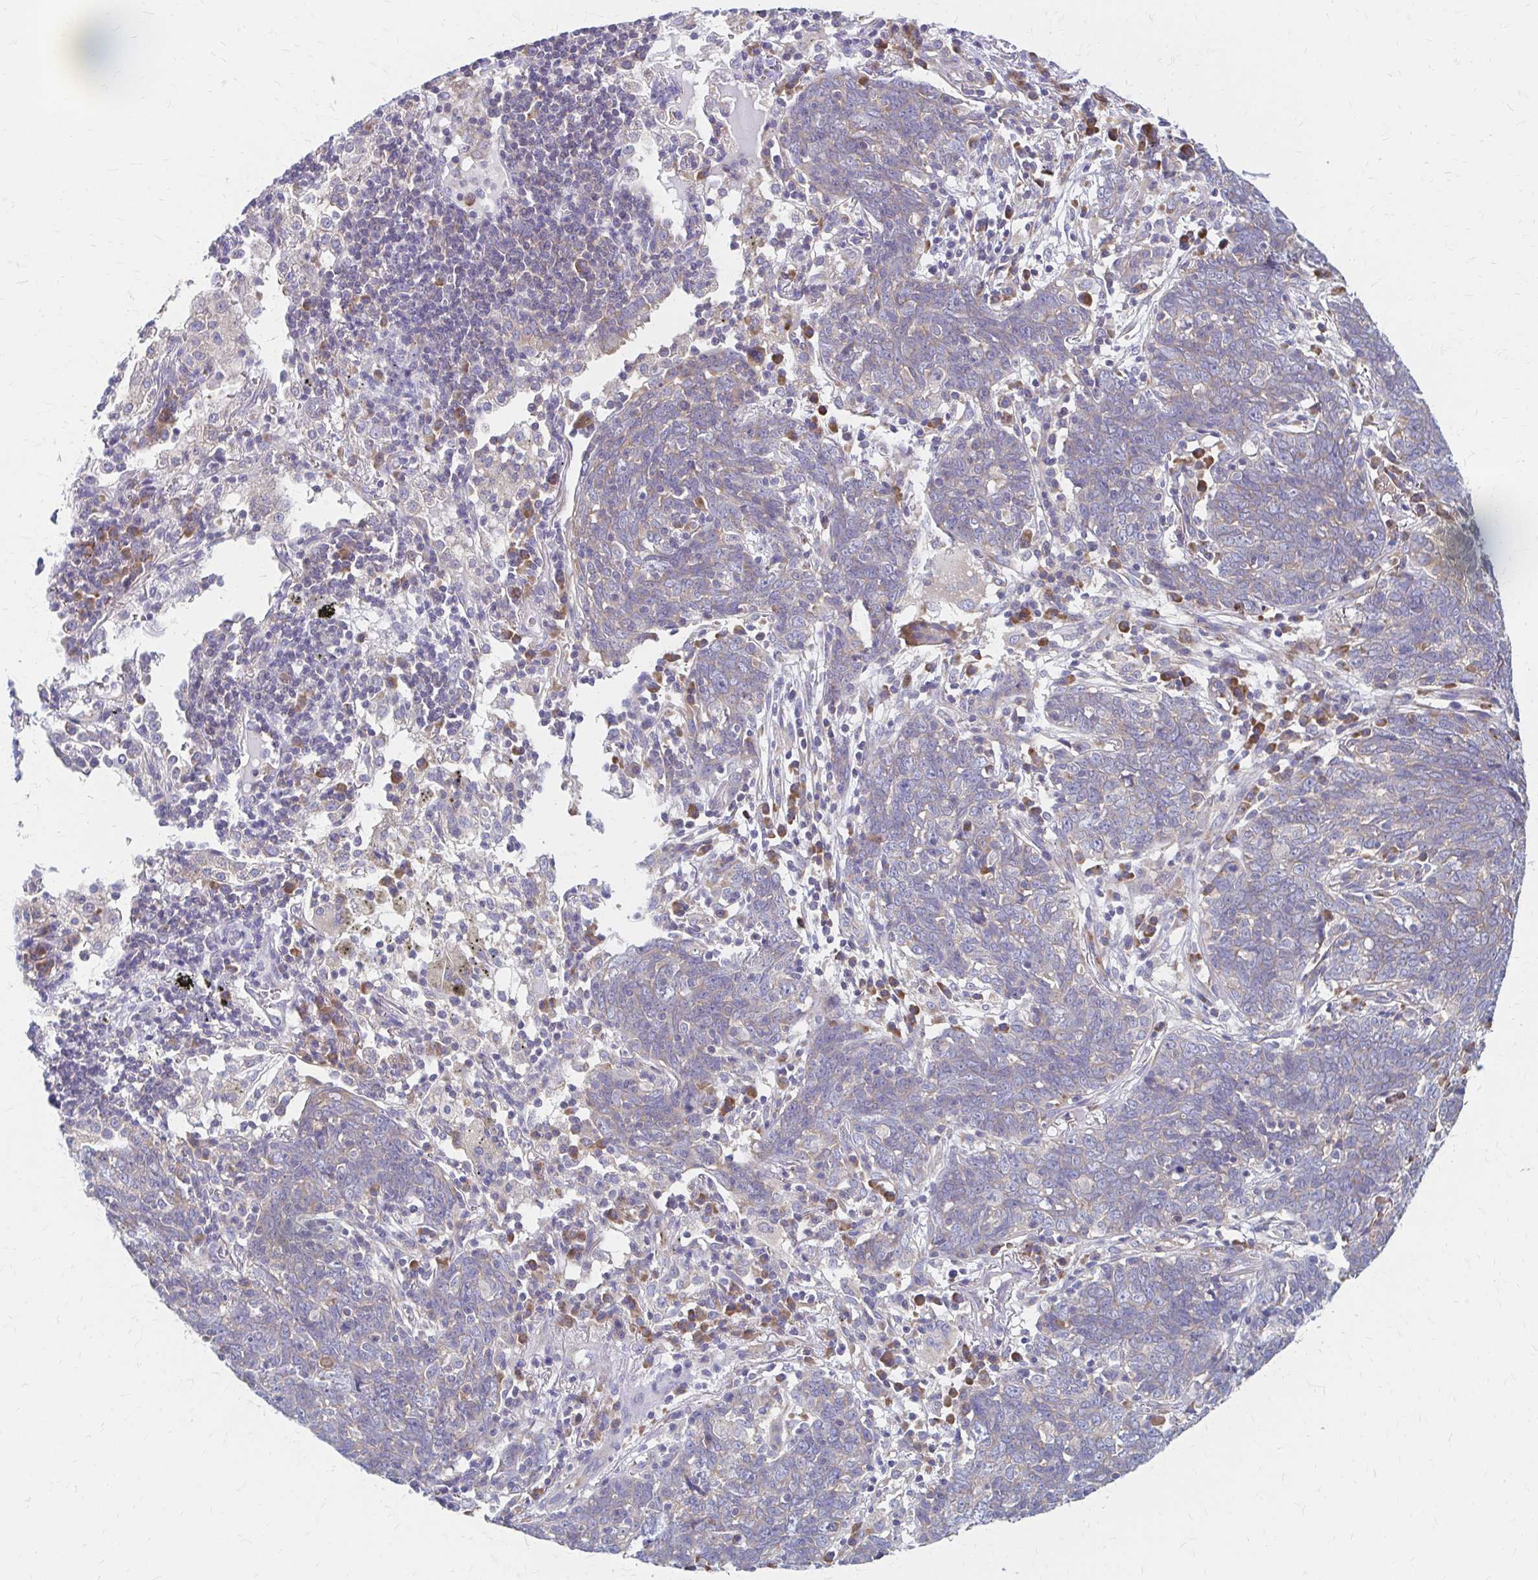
{"staining": {"intensity": "negative", "quantity": "none", "location": "none"}, "tissue": "lung cancer", "cell_type": "Tumor cells", "image_type": "cancer", "snomed": [{"axis": "morphology", "description": "Squamous cell carcinoma, NOS"}, {"axis": "topography", "description": "Lung"}], "caption": "Tumor cells show no significant staining in lung squamous cell carcinoma.", "gene": "RPL27A", "patient": {"sex": "female", "age": 72}}